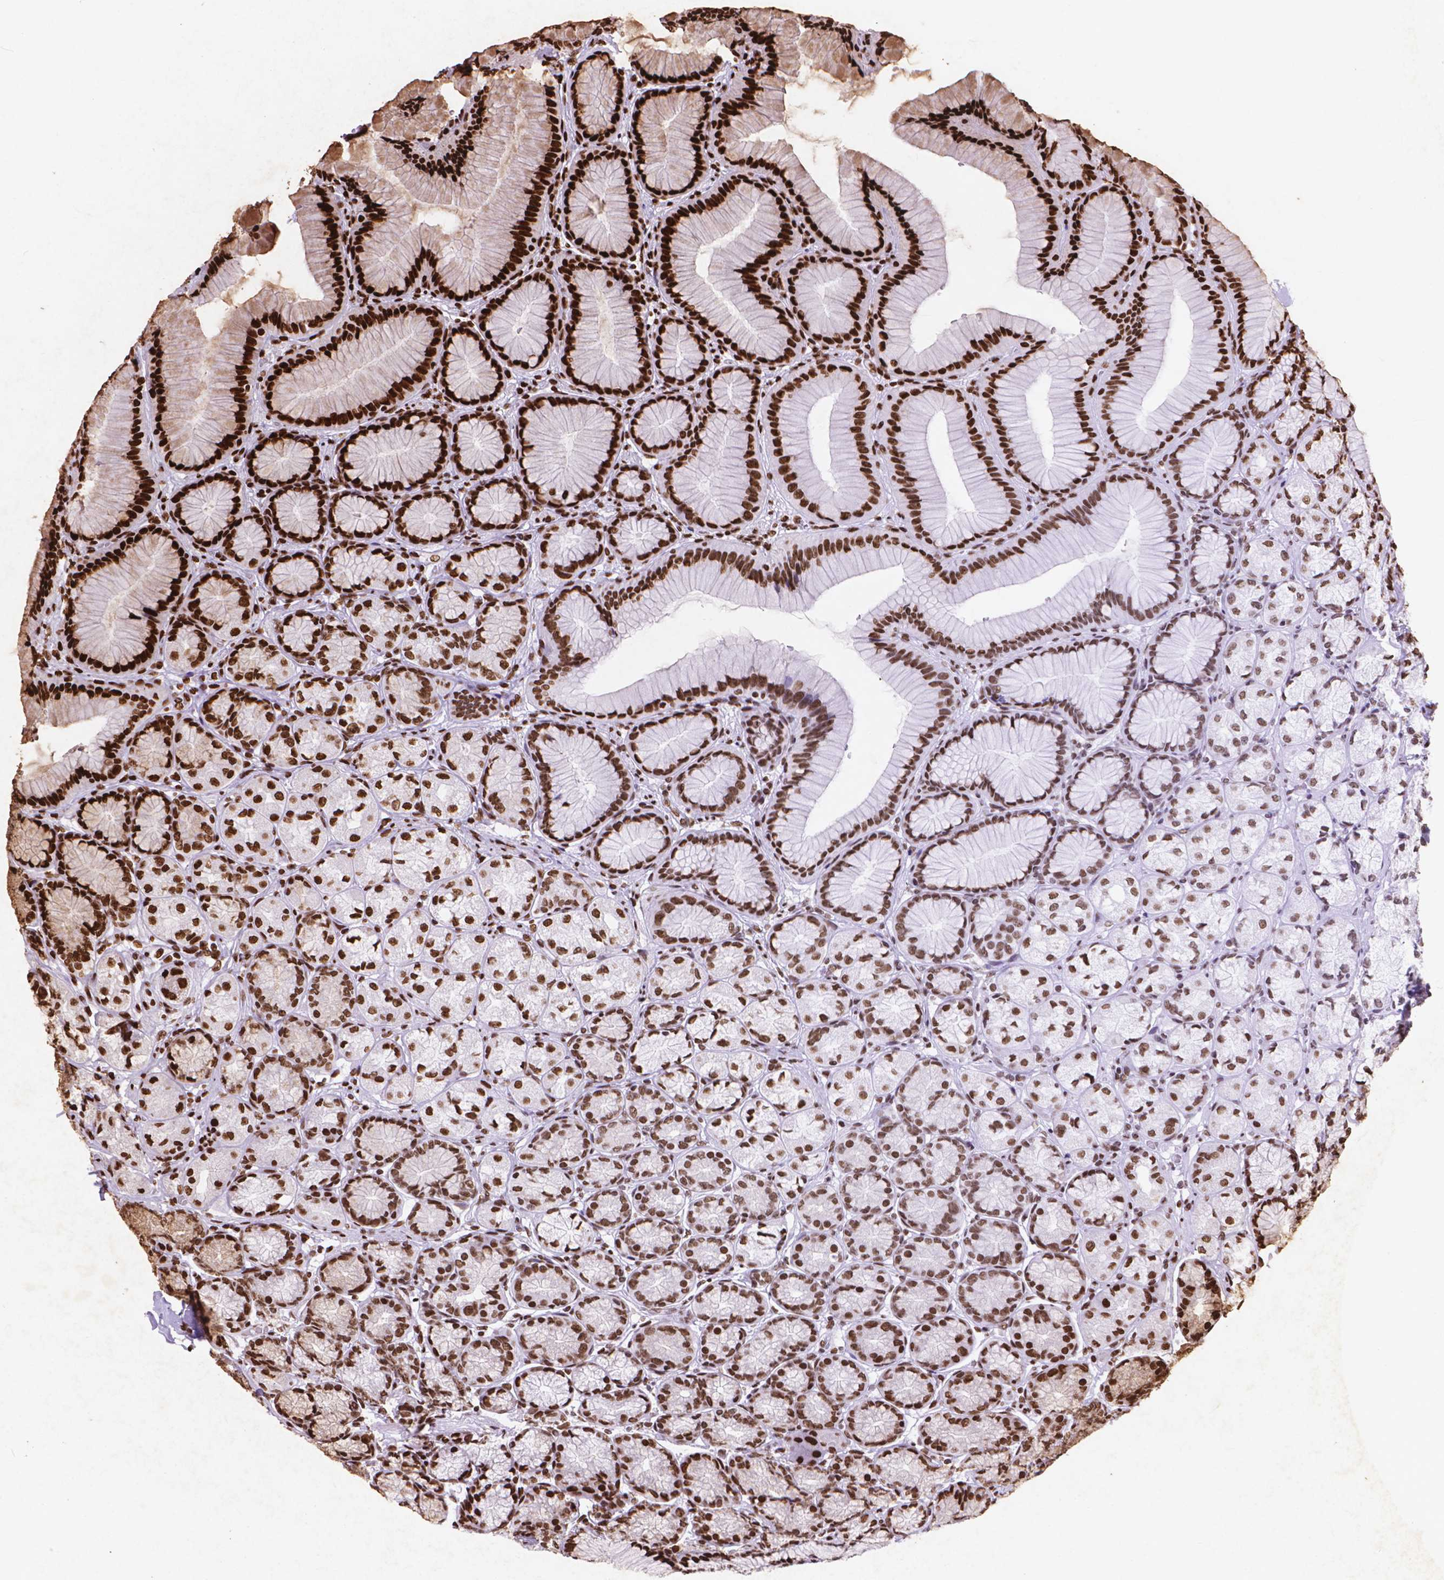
{"staining": {"intensity": "strong", "quantity": ">75%", "location": "nuclear"}, "tissue": "stomach", "cell_type": "Glandular cells", "image_type": "normal", "snomed": [{"axis": "morphology", "description": "Normal tissue, NOS"}, {"axis": "morphology", "description": "Adenocarcinoma, NOS"}, {"axis": "morphology", "description": "Adenocarcinoma, High grade"}, {"axis": "topography", "description": "Stomach, upper"}, {"axis": "topography", "description": "Stomach"}], "caption": "A brown stain shows strong nuclear staining of a protein in glandular cells of benign human stomach. (DAB = brown stain, brightfield microscopy at high magnification).", "gene": "CITED2", "patient": {"sex": "female", "age": 65}}